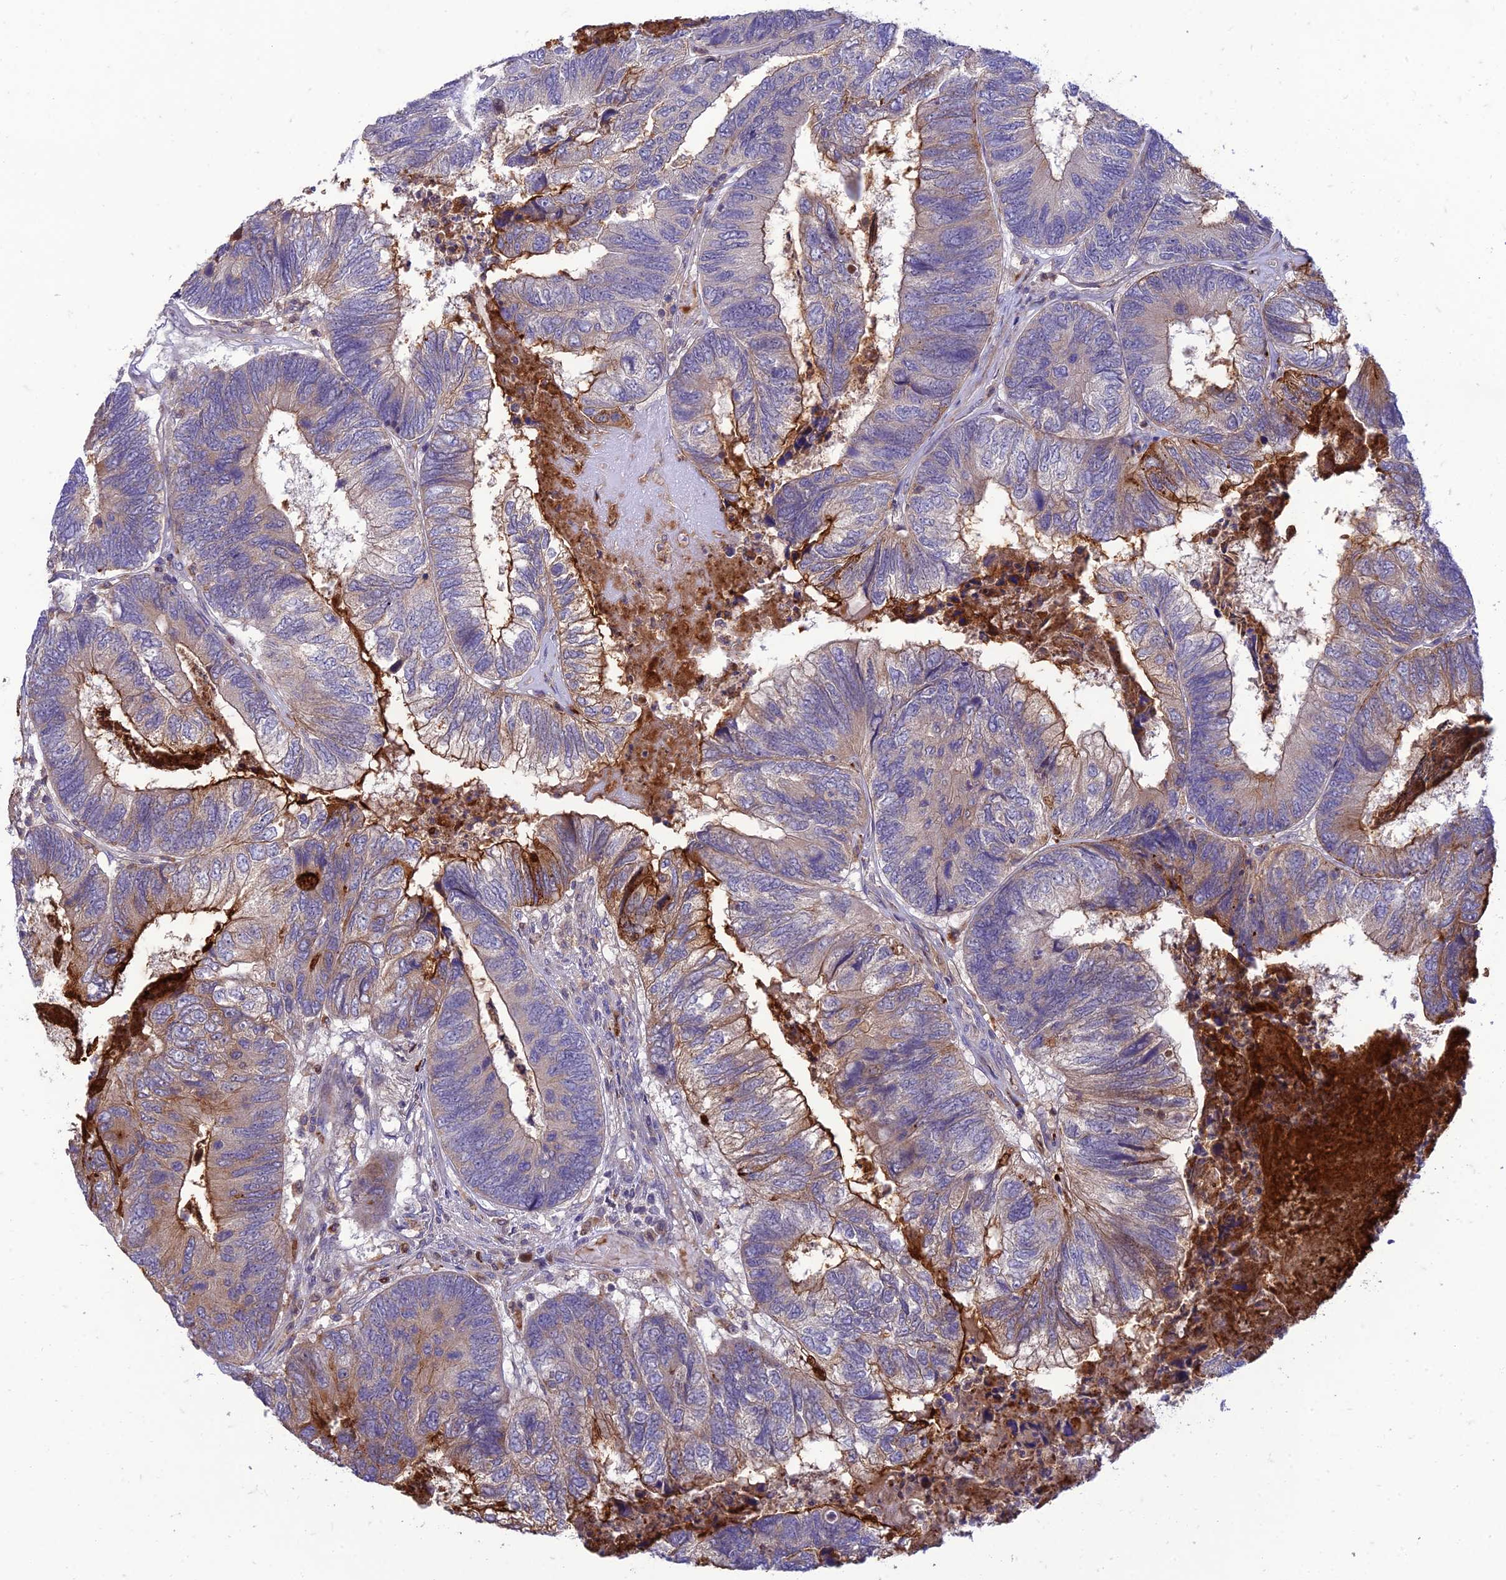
{"staining": {"intensity": "strong", "quantity": "<25%", "location": "cytoplasmic/membranous"}, "tissue": "colorectal cancer", "cell_type": "Tumor cells", "image_type": "cancer", "snomed": [{"axis": "morphology", "description": "Adenocarcinoma, NOS"}, {"axis": "topography", "description": "Colon"}], "caption": "Colorectal cancer stained for a protein shows strong cytoplasmic/membranous positivity in tumor cells.", "gene": "IRAK3", "patient": {"sex": "female", "age": 67}}